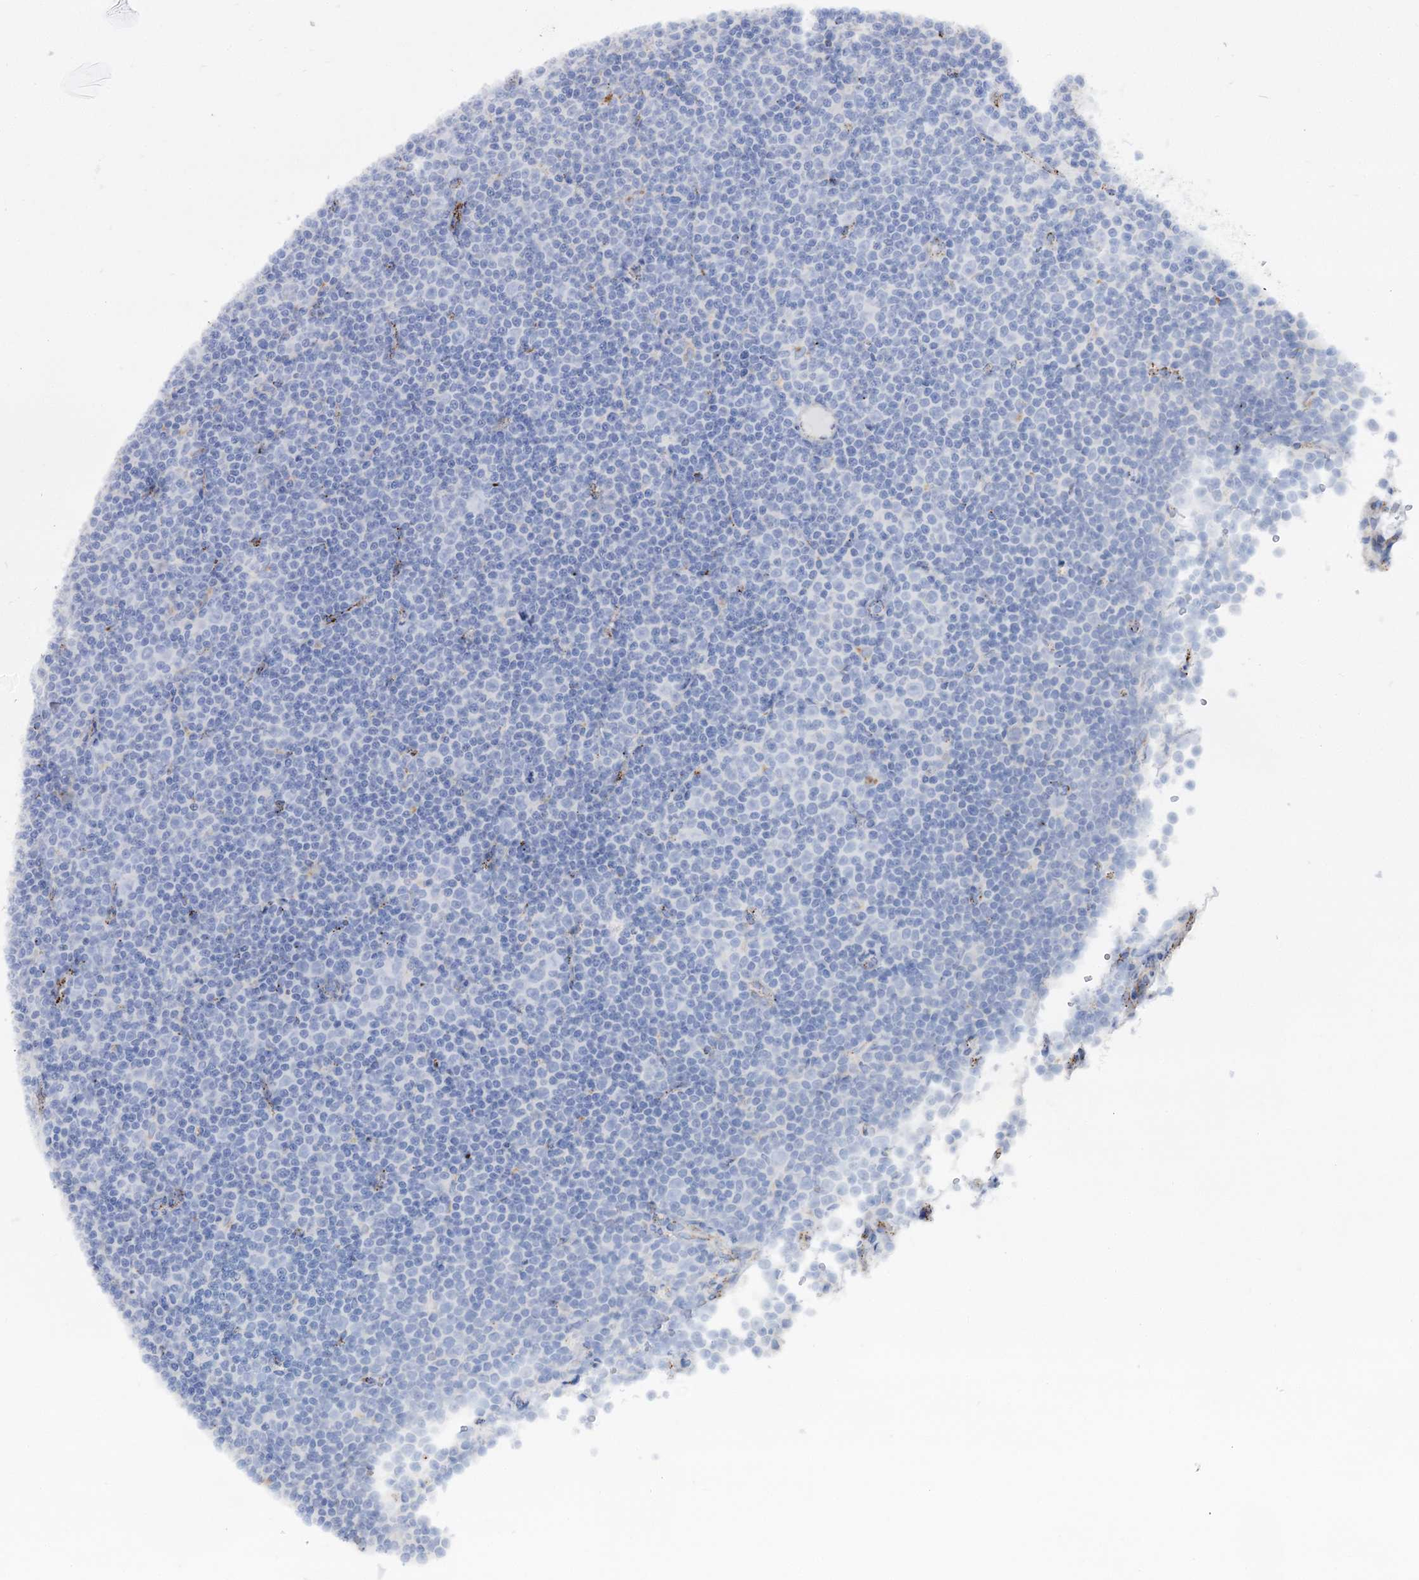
{"staining": {"intensity": "negative", "quantity": "none", "location": "none"}, "tissue": "lymphoma", "cell_type": "Tumor cells", "image_type": "cancer", "snomed": [{"axis": "morphology", "description": "Malignant lymphoma, non-Hodgkin's type, Low grade"}, {"axis": "topography", "description": "Lymph node"}], "caption": "This is a micrograph of immunohistochemistry staining of malignant lymphoma, non-Hodgkin's type (low-grade), which shows no expression in tumor cells. (DAB immunohistochemistry (IHC) visualized using brightfield microscopy, high magnification).", "gene": "SLC3A1", "patient": {"sex": "female", "age": 67}}